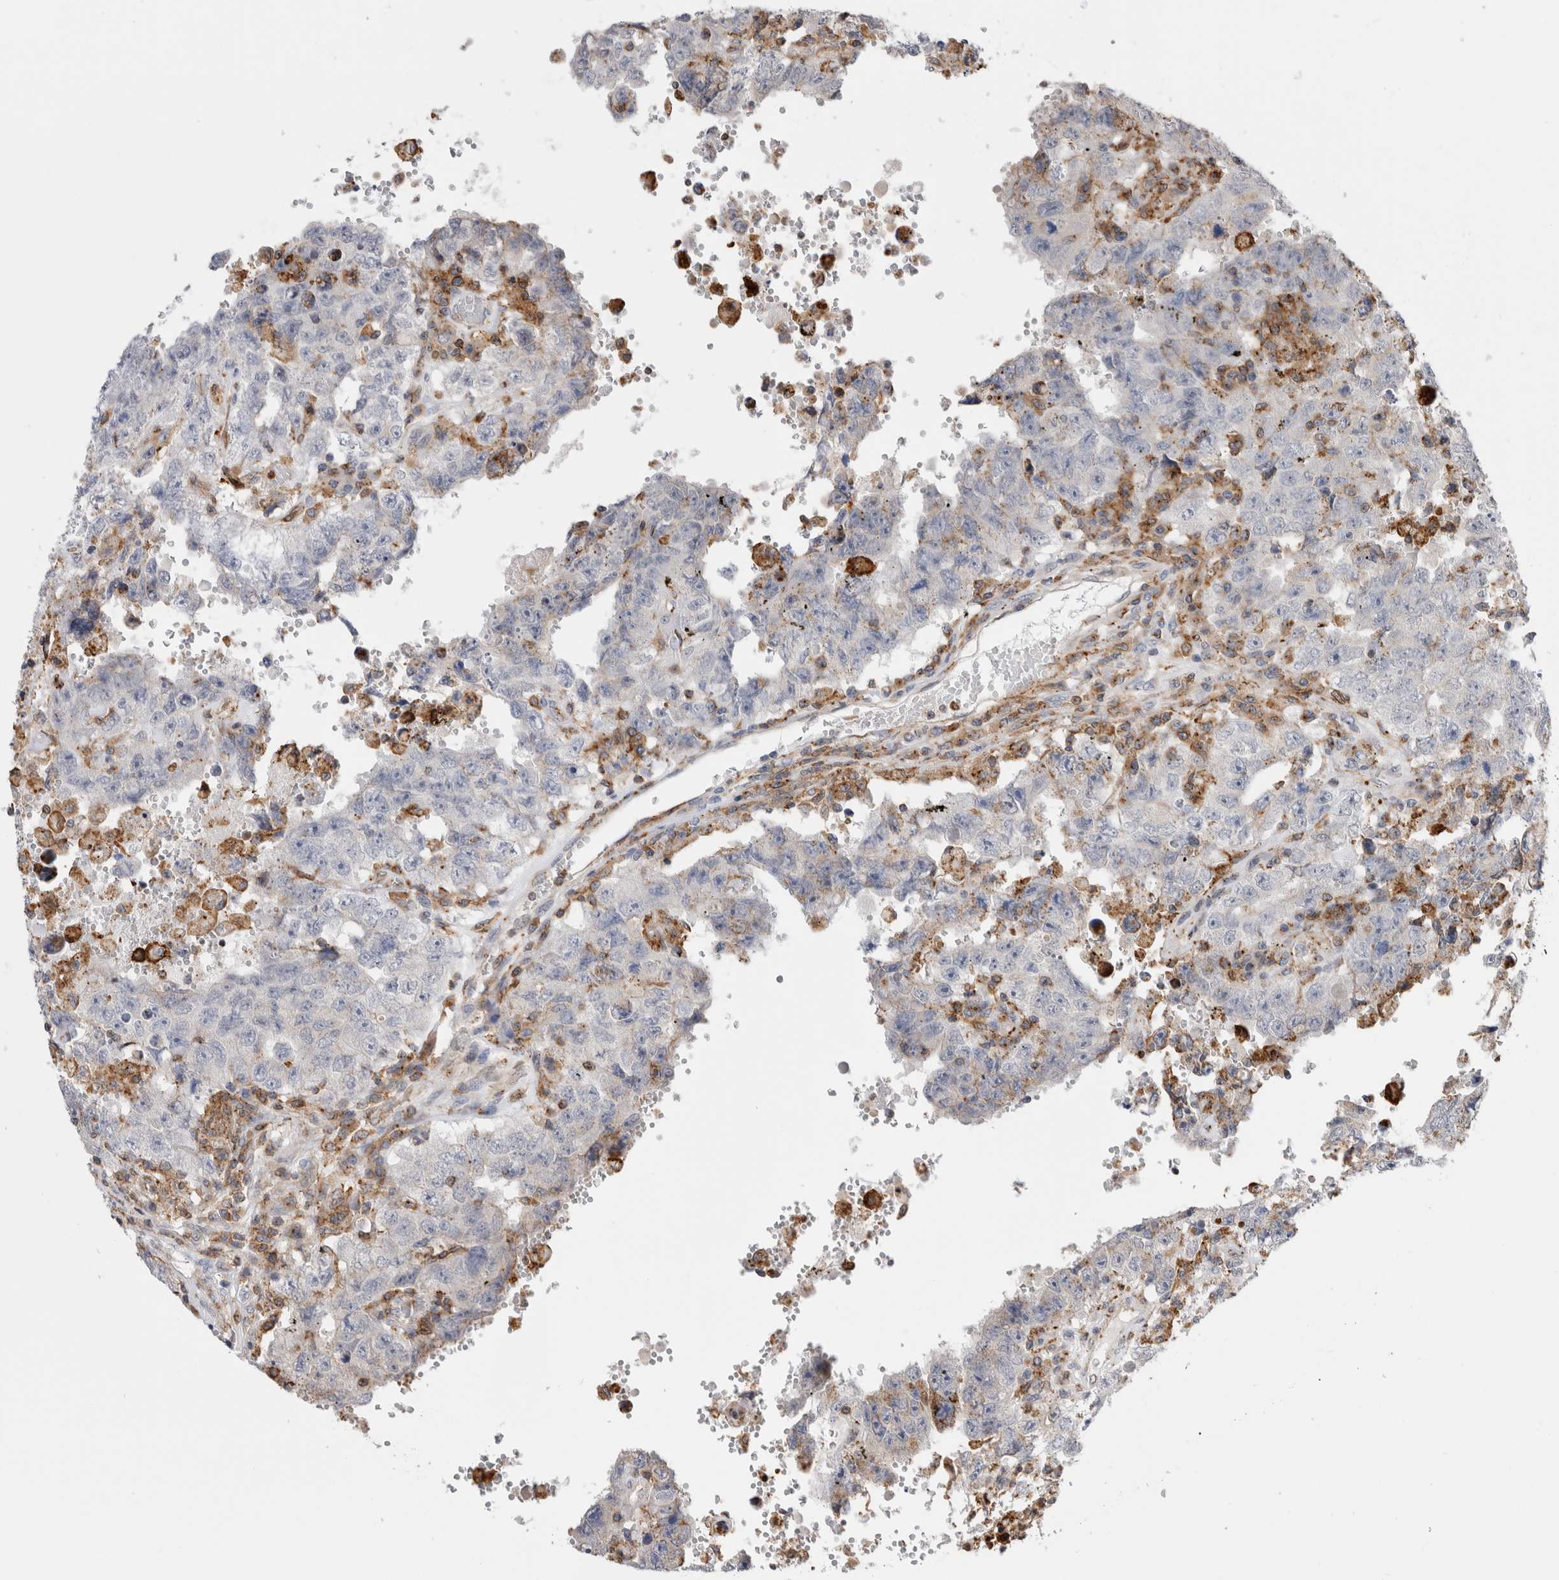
{"staining": {"intensity": "weak", "quantity": "25%-75%", "location": "cytoplasmic/membranous"}, "tissue": "testis cancer", "cell_type": "Tumor cells", "image_type": "cancer", "snomed": [{"axis": "morphology", "description": "Carcinoma, Embryonal, NOS"}, {"axis": "topography", "description": "Testis"}], "caption": "This is a micrograph of immunohistochemistry (IHC) staining of testis cancer, which shows weak expression in the cytoplasmic/membranous of tumor cells.", "gene": "CCDC88B", "patient": {"sex": "male", "age": 26}}